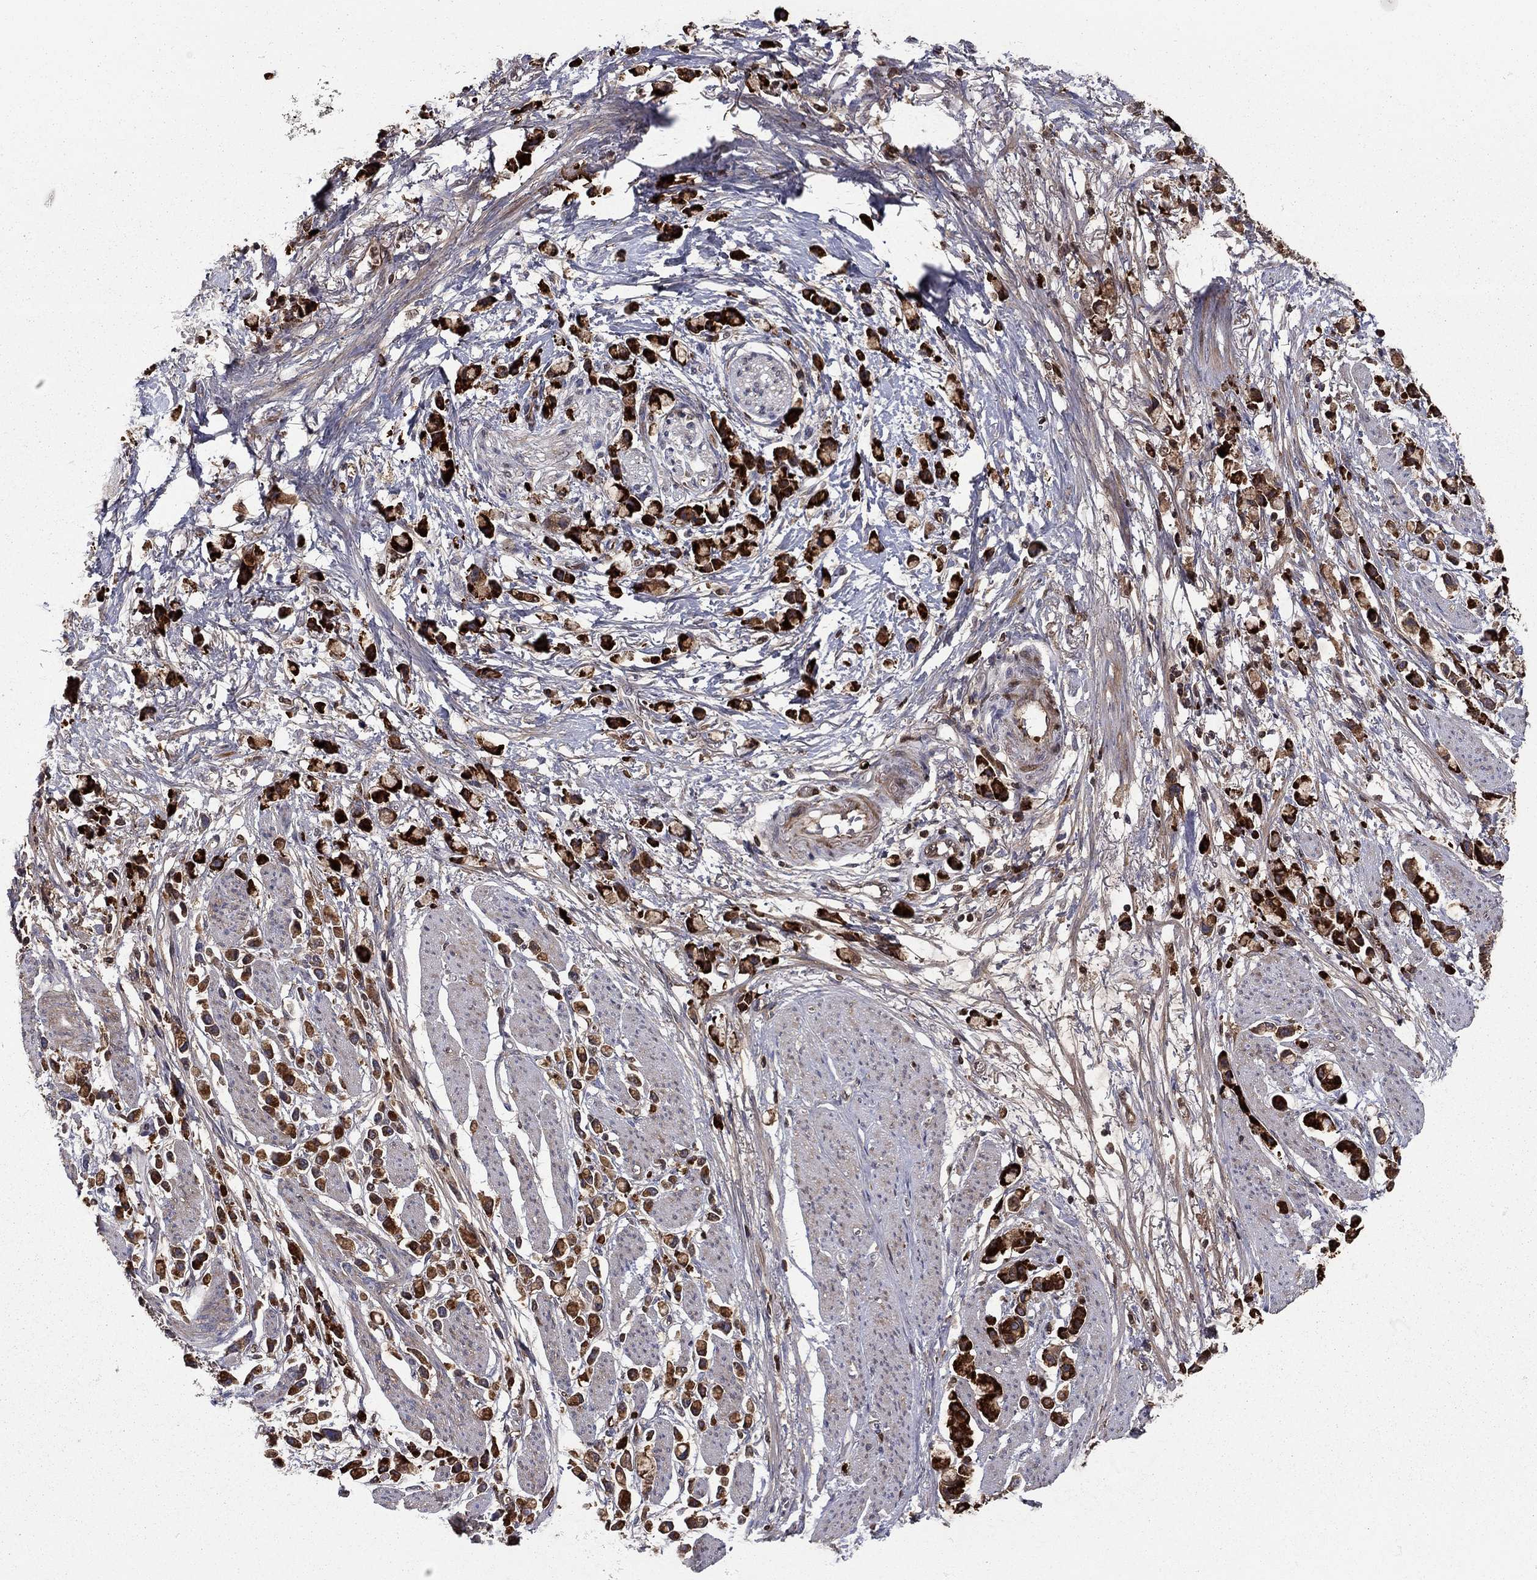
{"staining": {"intensity": "strong", "quantity": ">75%", "location": "cytoplasmic/membranous"}, "tissue": "stomach cancer", "cell_type": "Tumor cells", "image_type": "cancer", "snomed": [{"axis": "morphology", "description": "Adenocarcinoma, NOS"}, {"axis": "topography", "description": "Stomach"}], "caption": "High-power microscopy captured an immunohistochemistry image of stomach cancer, revealing strong cytoplasmic/membranous expression in approximately >75% of tumor cells.", "gene": "HPX", "patient": {"sex": "female", "age": 81}}